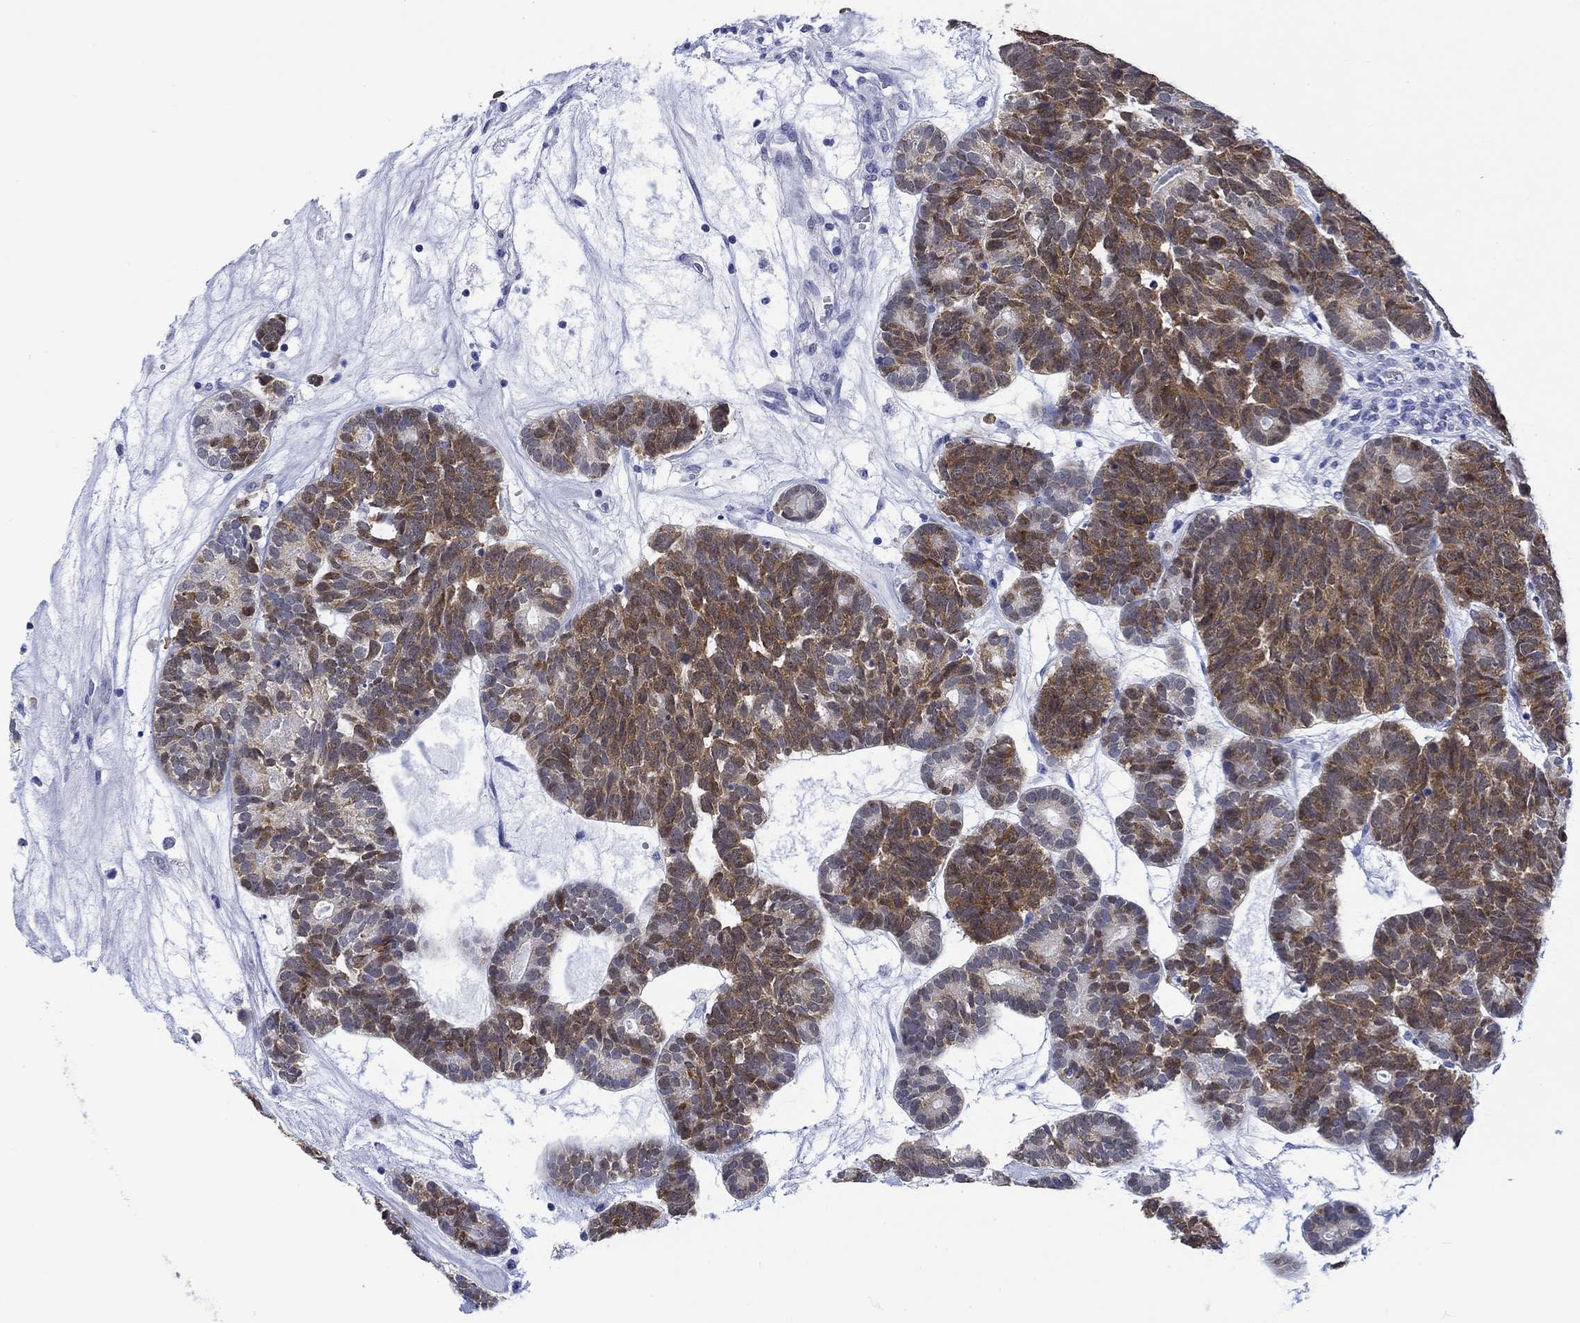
{"staining": {"intensity": "strong", "quantity": "25%-75%", "location": "cytoplasmic/membranous,nuclear"}, "tissue": "head and neck cancer", "cell_type": "Tumor cells", "image_type": "cancer", "snomed": [{"axis": "morphology", "description": "Adenocarcinoma, NOS"}, {"axis": "topography", "description": "Head-Neck"}], "caption": "An image of adenocarcinoma (head and neck) stained for a protein demonstrates strong cytoplasmic/membranous and nuclear brown staining in tumor cells.", "gene": "MSI1", "patient": {"sex": "female", "age": 81}}